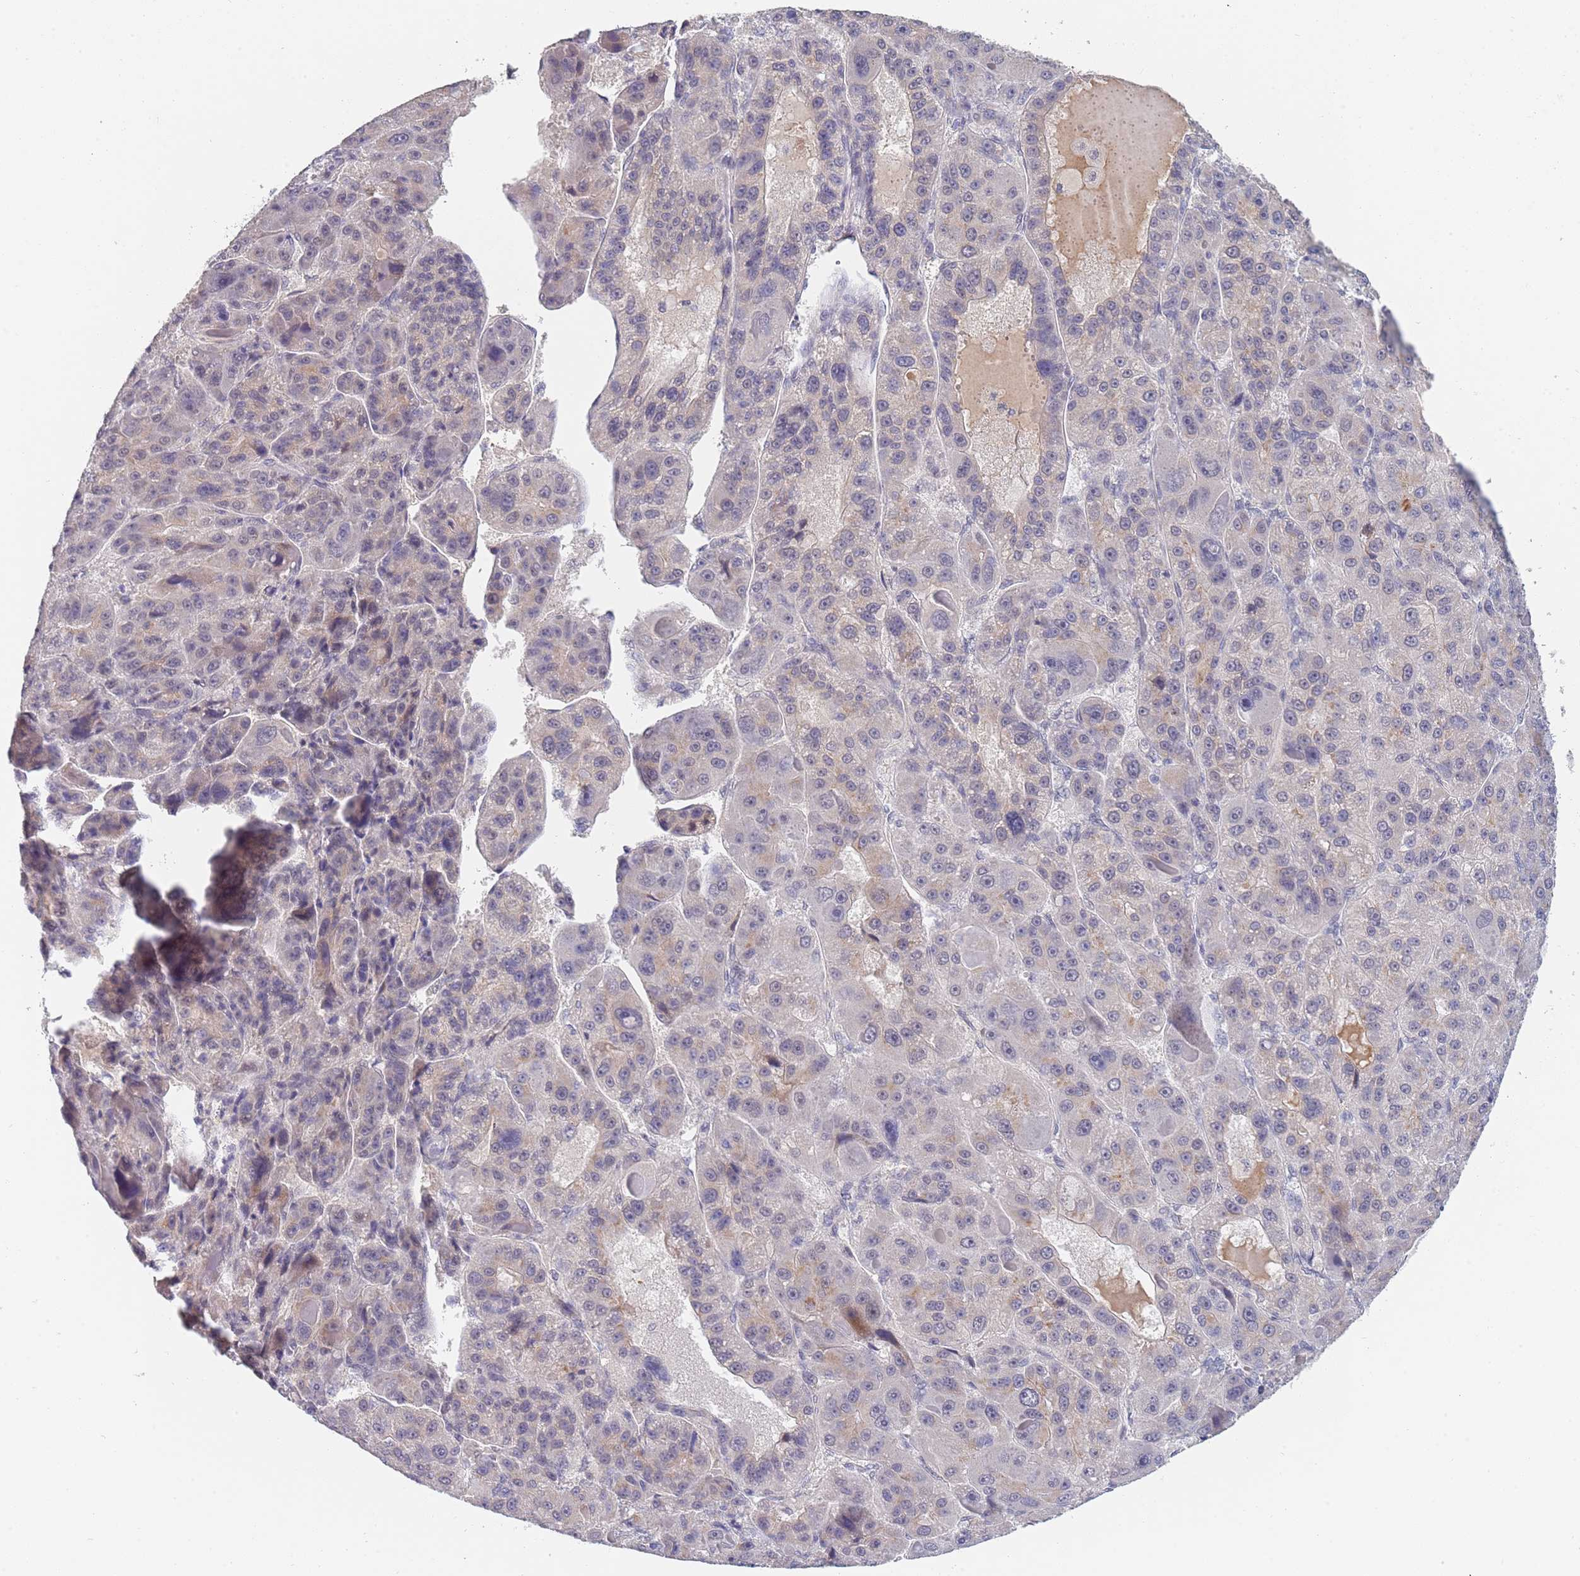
{"staining": {"intensity": "negative", "quantity": "none", "location": "none"}, "tissue": "liver cancer", "cell_type": "Tumor cells", "image_type": "cancer", "snomed": [{"axis": "morphology", "description": "Carcinoma, Hepatocellular, NOS"}, {"axis": "topography", "description": "Liver"}], "caption": "Immunohistochemistry of human hepatocellular carcinoma (liver) exhibits no staining in tumor cells.", "gene": "B4GALT4", "patient": {"sex": "male", "age": 76}}